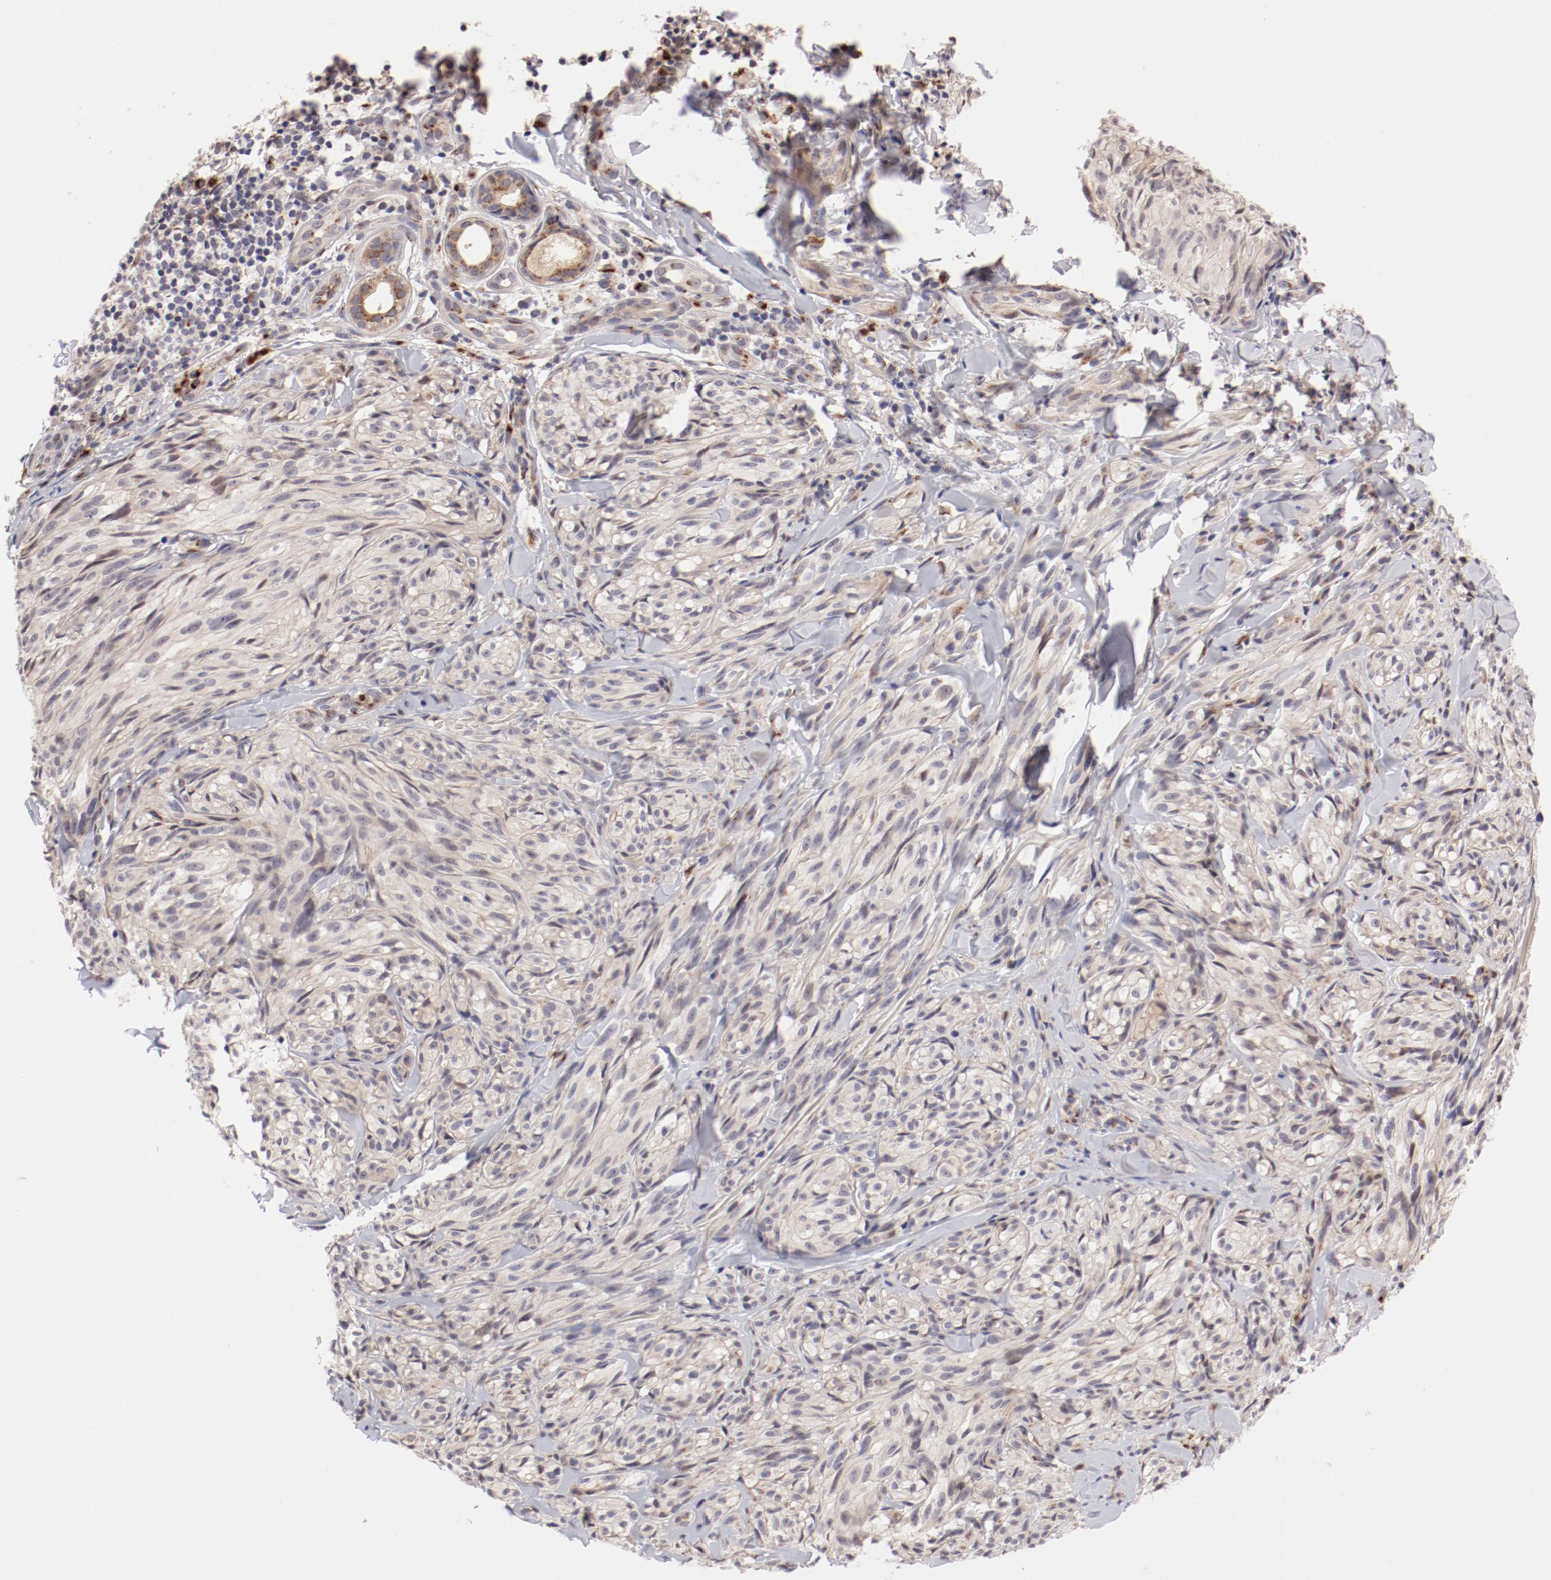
{"staining": {"intensity": "negative", "quantity": "none", "location": "none"}, "tissue": "melanoma", "cell_type": "Tumor cells", "image_type": "cancer", "snomed": [{"axis": "morphology", "description": "Malignant melanoma, Metastatic site"}, {"axis": "topography", "description": "Skin"}], "caption": "High magnification brightfield microscopy of melanoma stained with DAB (3,3'-diaminobenzidine) (brown) and counterstained with hematoxylin (blue): tumor cells show no significant positivity. (DAB (3,3'-diaminobenzidine) immunohistochemistry with hematoxylin counter stain).", "gene": "RPL12", "patient": {"sex": "female", "age": 66}}